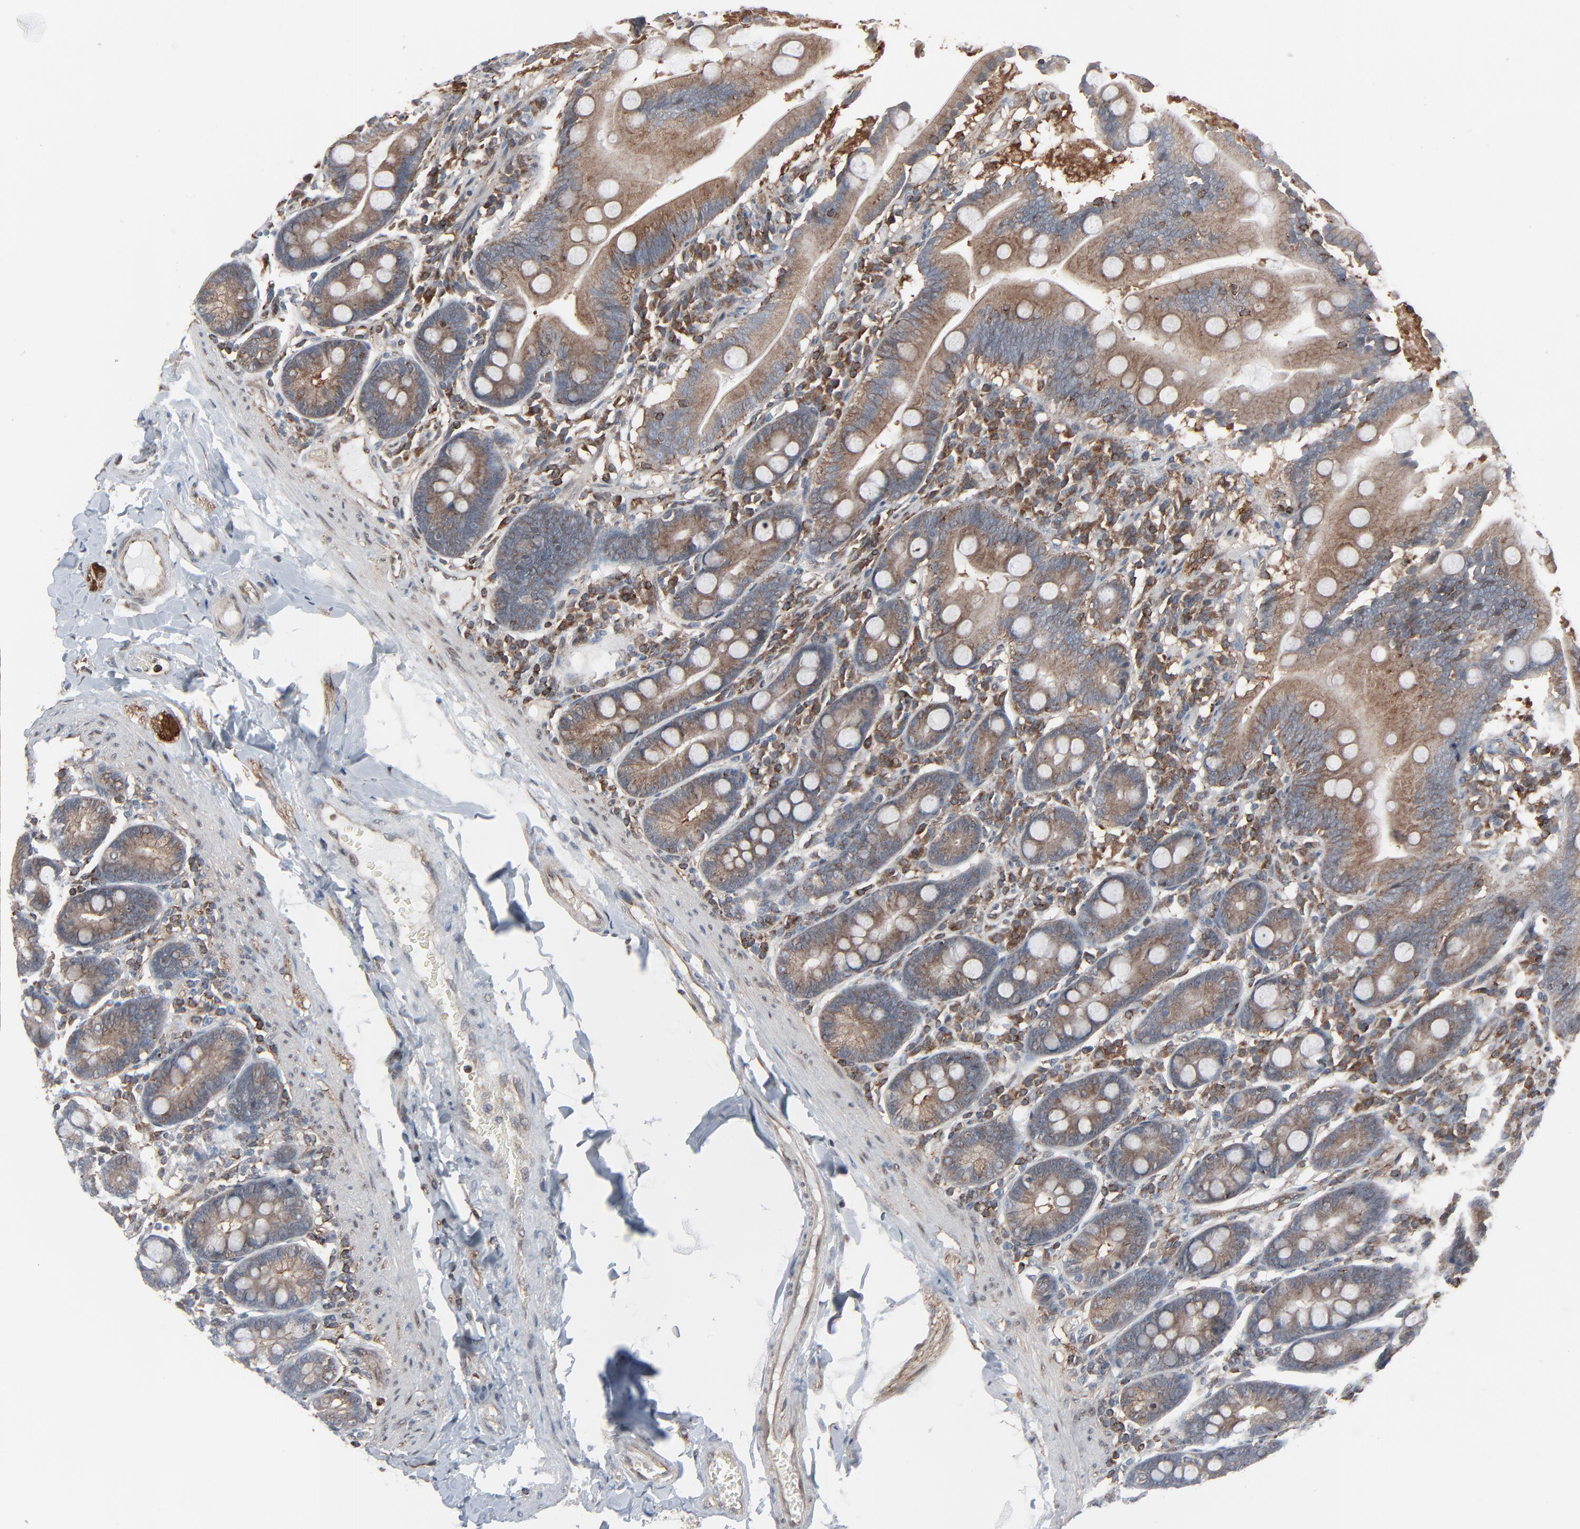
{"staining": {"intensity": "weak", "quantity": ">75%", "location": "cytoplasmic/membranous"}, "tissue": "duodenum", "cell_type": "Glandular cells", "image_type": "normal", "snomed": [{"axis": "morphology", "description": "Normal tissue, NOS"}, {"axis": "topography", "description": "Duodenum"}], "caption": "Unremarkable duodenum exhibits weak cytoplasmic/membranous positivity in about >75% of glandular cells Immunohistochemistry stains the protein in brown and the nuclei are stained blue..", "gene": "OPTN", "patient": {"sex": "male", "age": 50}}